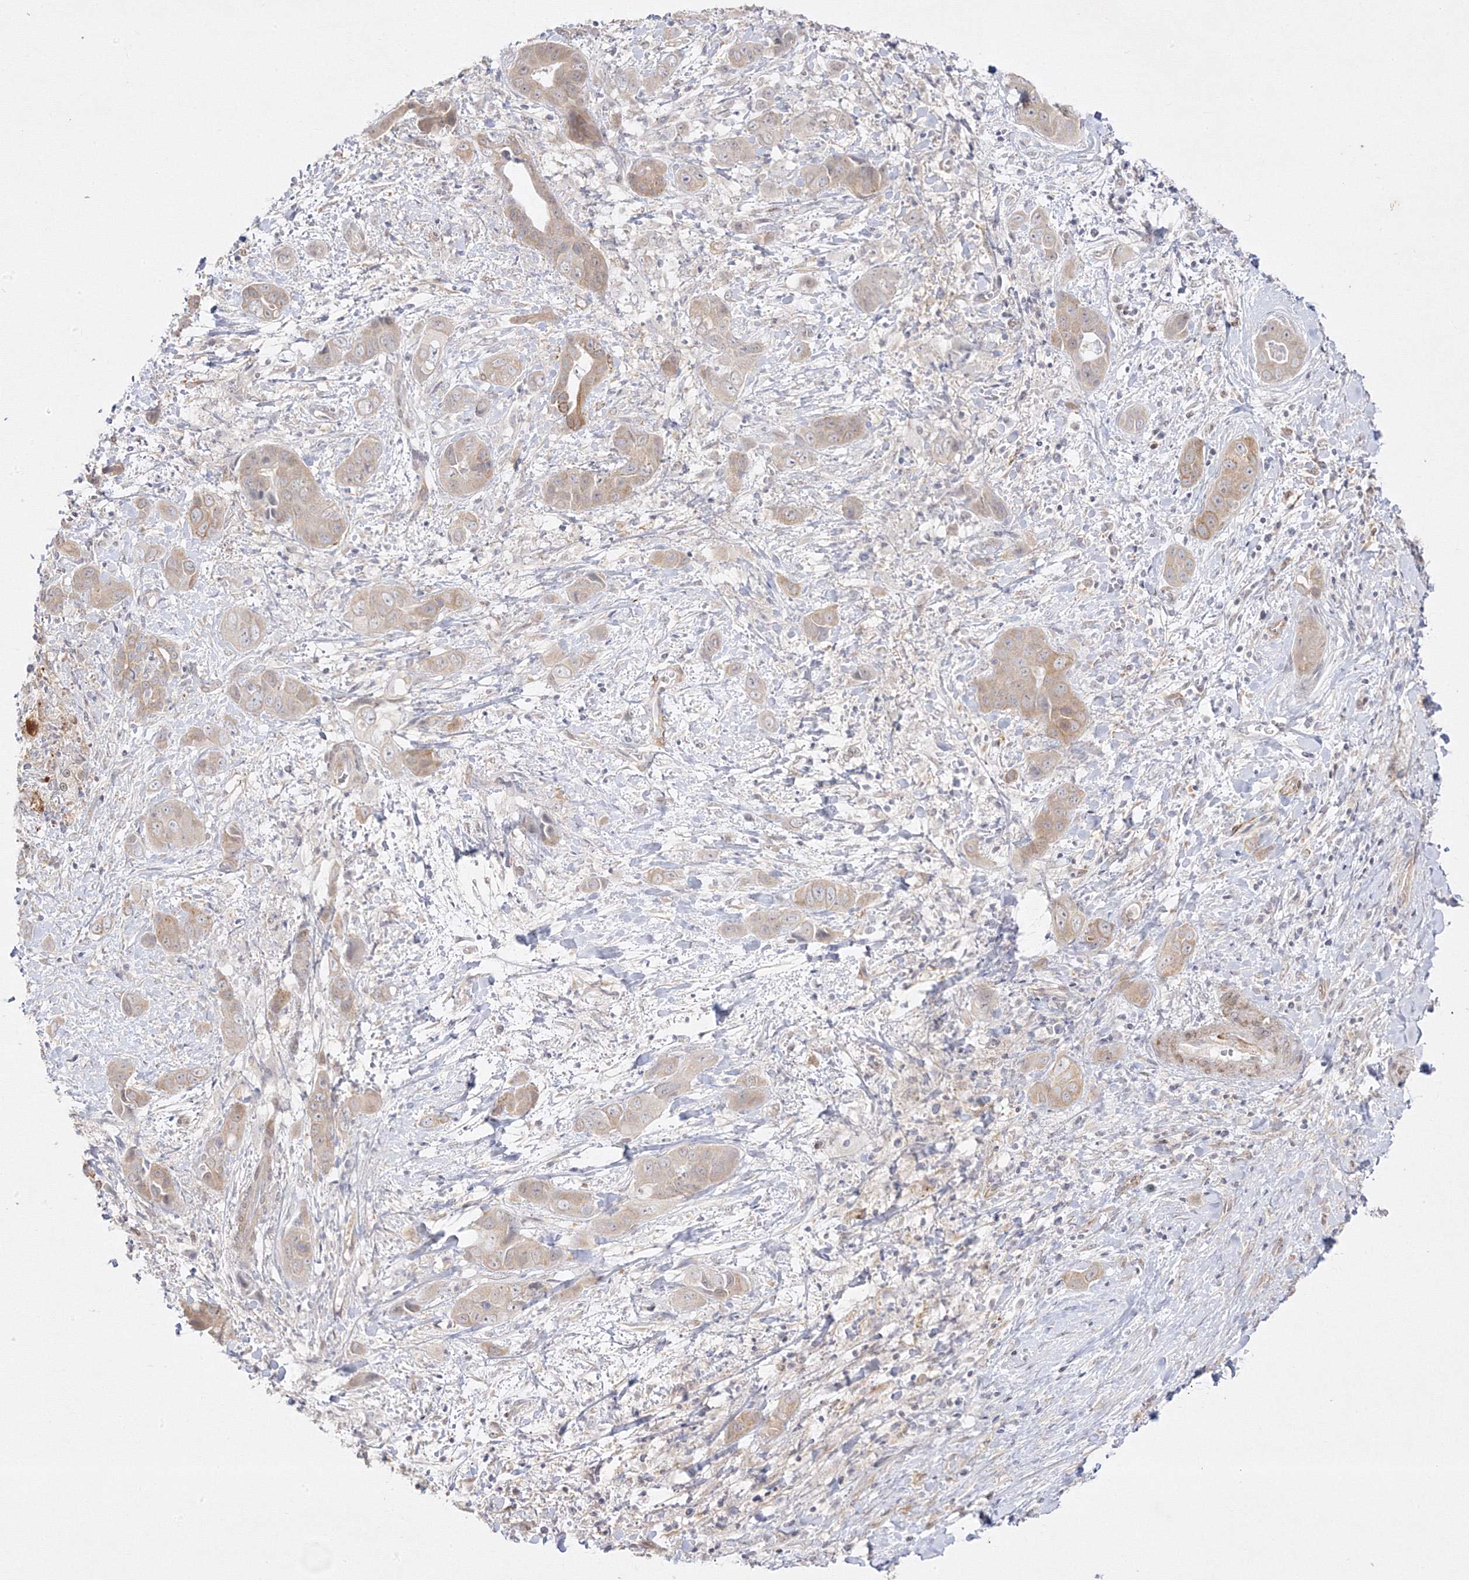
{"staining": {"intensity": "moderate", "quantity": "25%-75%", "location": "cytoplasmic/membranous"}, "tissue": "liver cancer", "cell_type": "Tumor cells", "image_type": "cancer", "snomed": [{"axis": "morphology", "description": "Cholangiocarcinoma"}, {"axis": "topography", "description": "Liver"}], "caption": "A photomicrograph showing moderate cytoplasmic/membranous expression in about 25%-75% of tumor cells in liver cancer (cholangiocarcinoma), as visualized by brown immunohistochemical staining.", "gene": "C2CD2", "patient": {"sex": "female", "age": 52}}